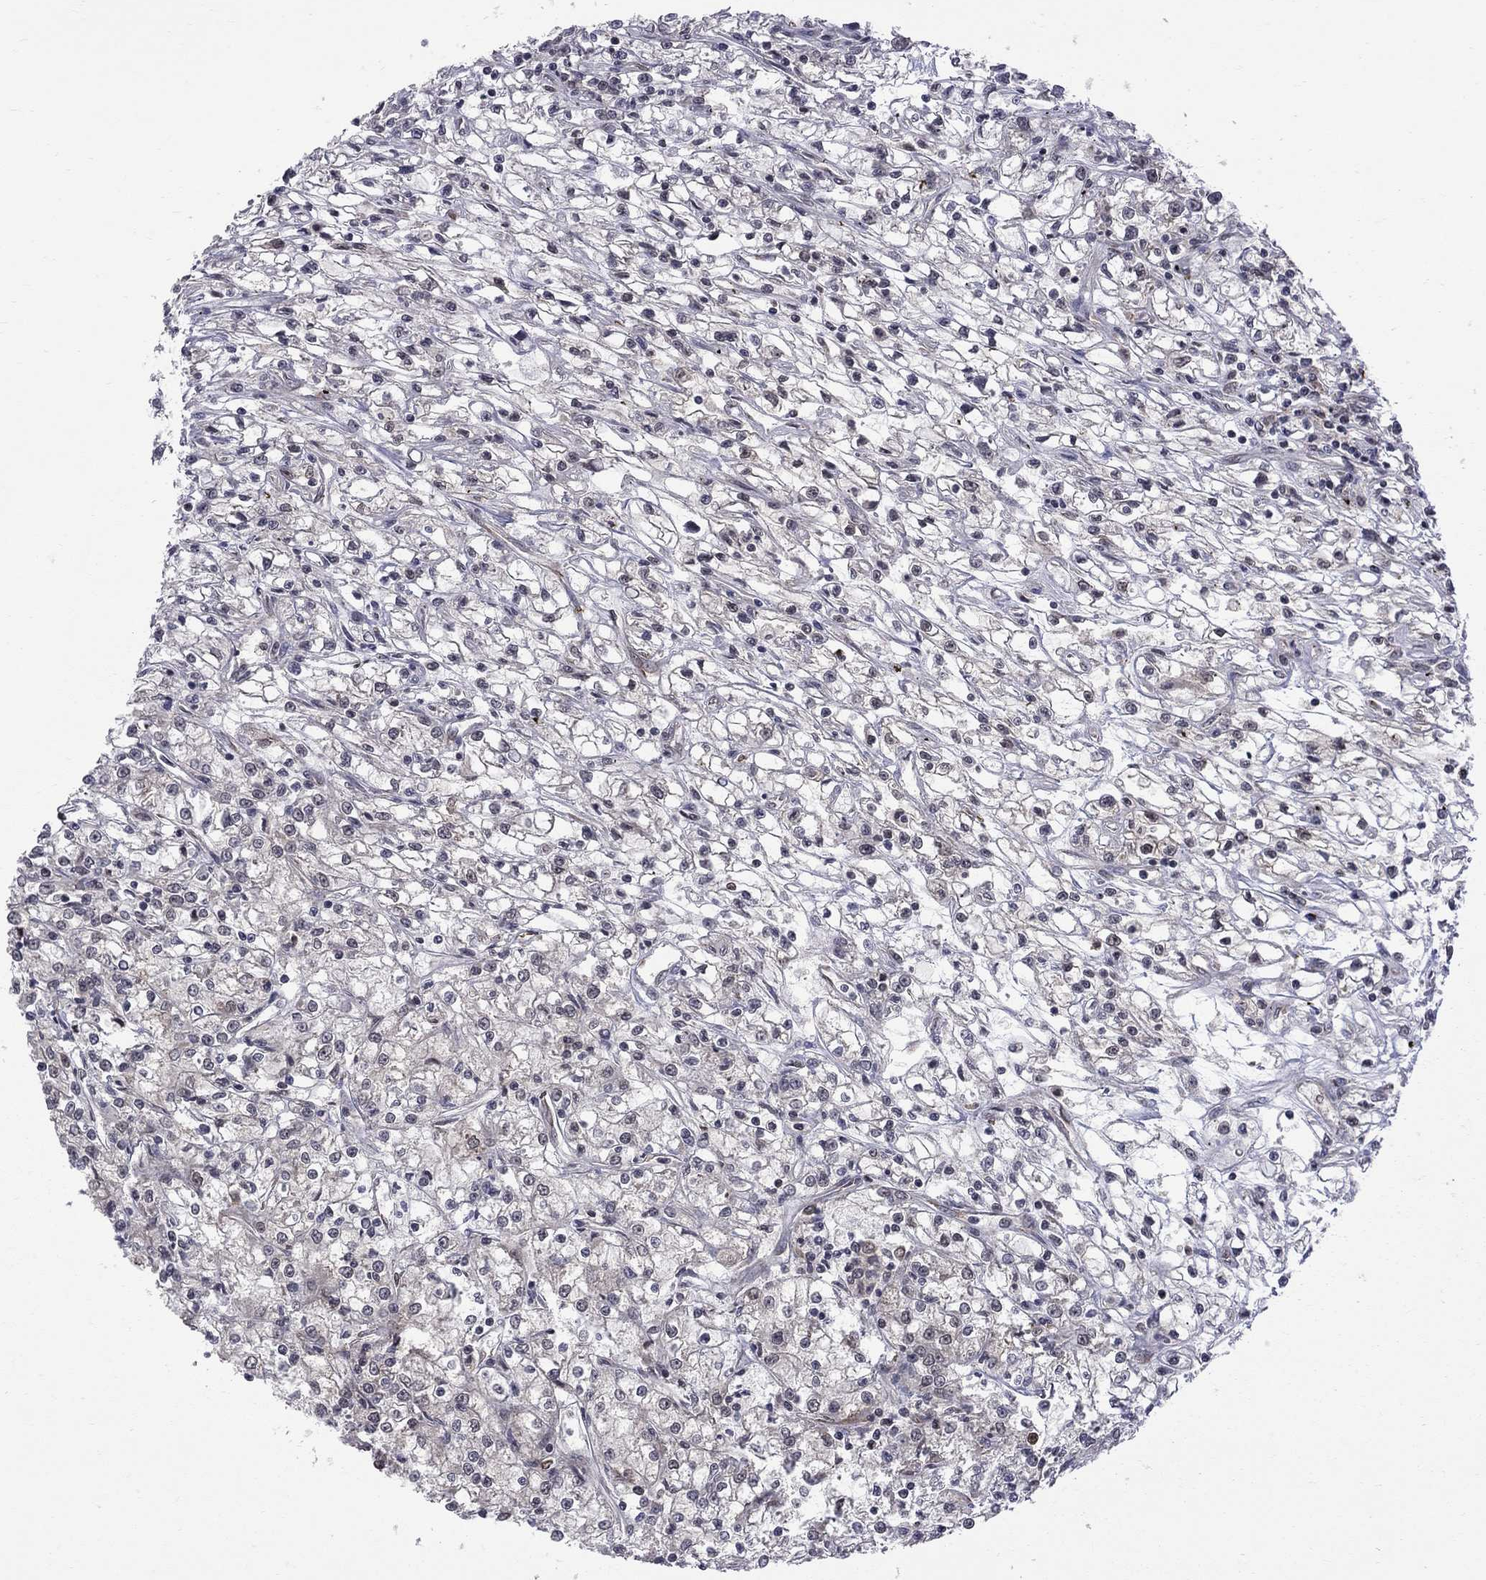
{"staining": {"intensity": "negative", "quantity": "none", "location": "none"}, "tissue": "renal cancer", "cell_type": "Tumor cells", "image_type": "cancer", "snomed": [{"axis": "morphology", "description": "Adenocarcinoma, NOS"}, {"axis": "topography", "description": "Kidney"}], "caption": "Tumor cells are negative for protein expression in human renal cancer. (DAB IHC visualized using brightfield microscopy, high magnification).", "gene": "NAA50", "patient": {"sex": "female", "age": 59}}